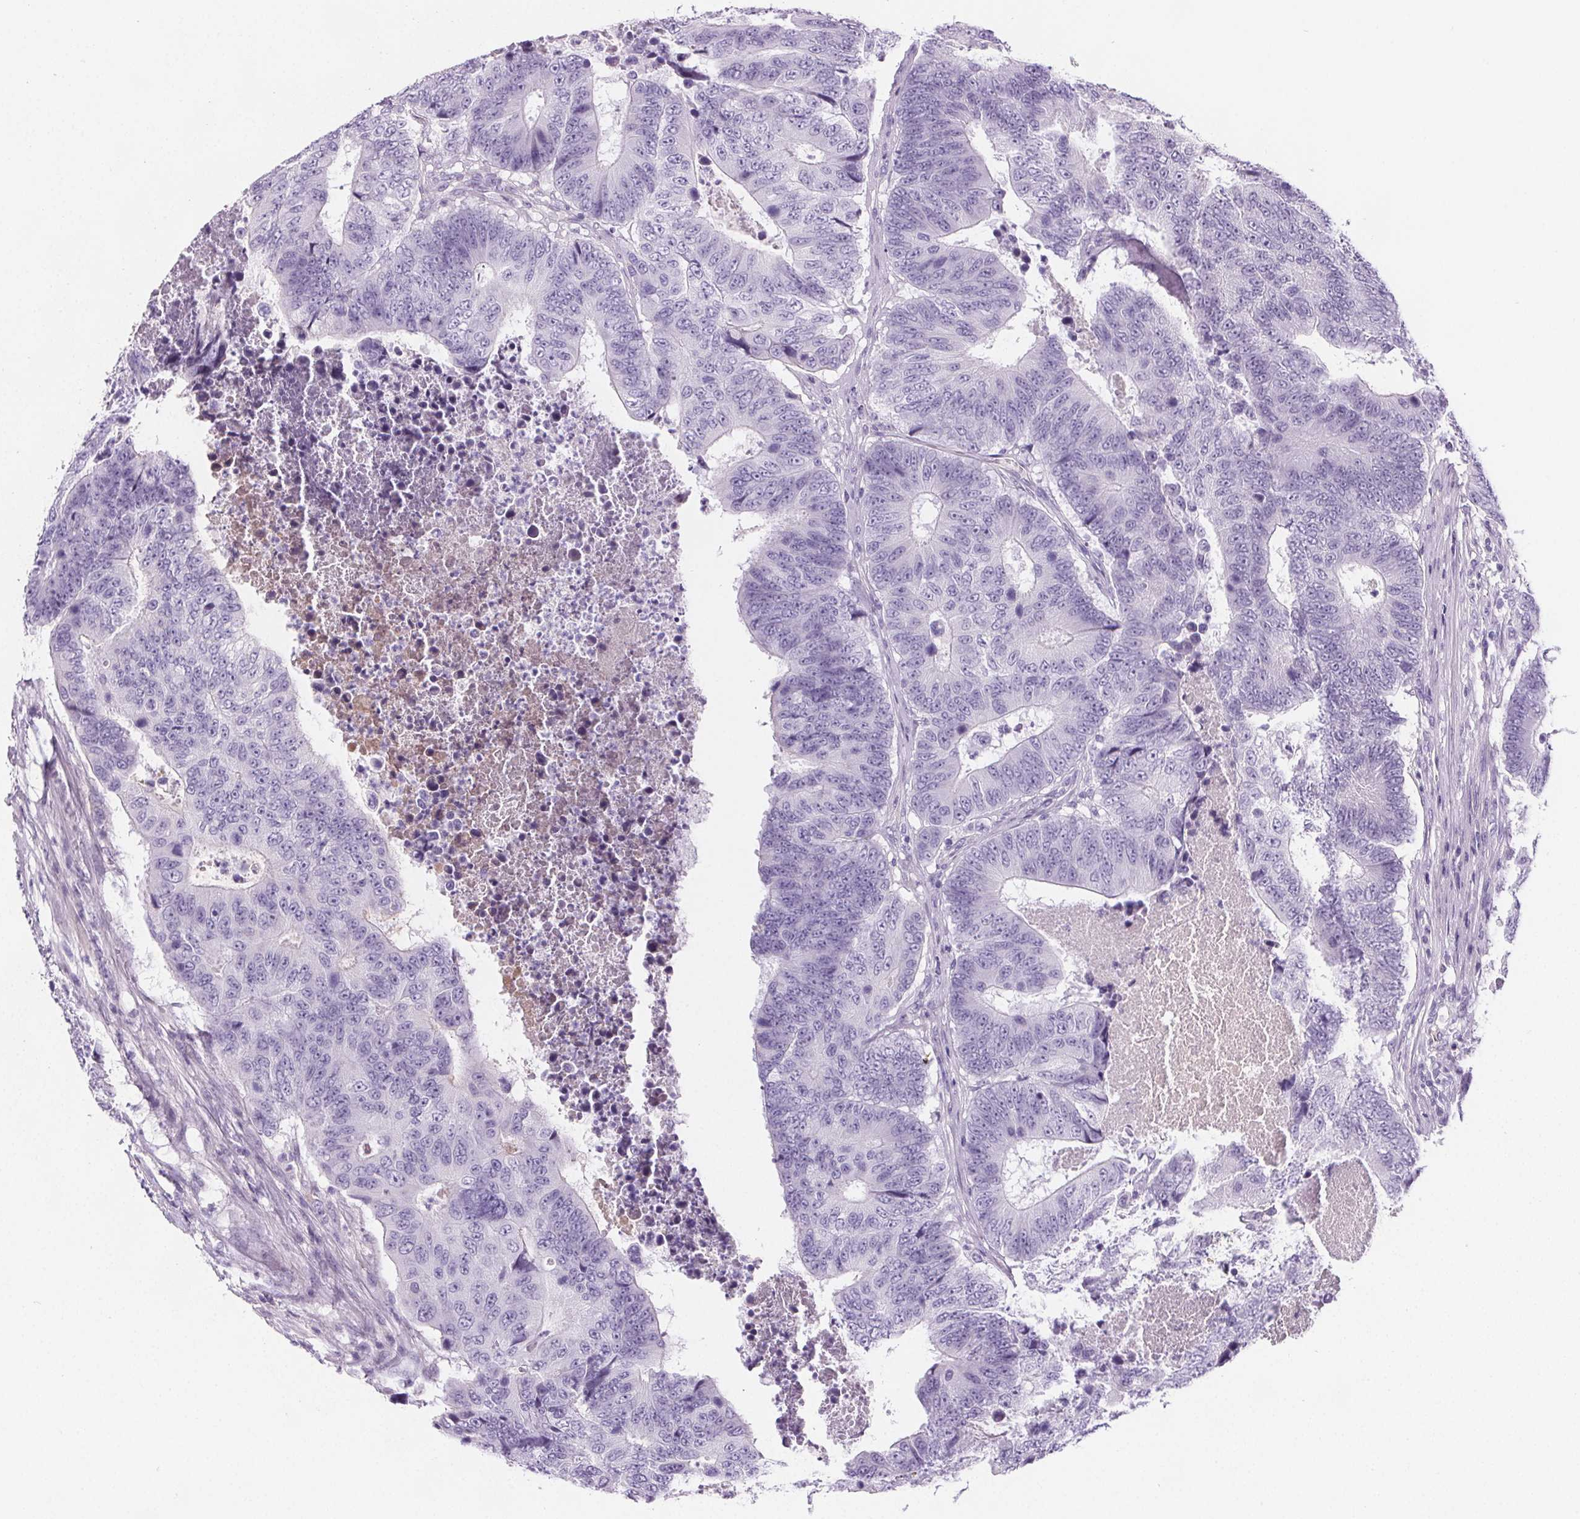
{"staining": {"intensity": "negative", "quantity": "none", "location": "none"}, "tissue": "colorectal cancer", "cell_type": "Tumor cells", "image_type": "cancer", "snomed": [{"axis": "morphology", "description": "Adenocarcinoma, NOS"}, {"axis": "topography", "description": "Colon"}], "caption": "This is a micrograph of IHC staining of colorectal adenocarcinoma, which shows no staining in tumor cells.", "gene": "CD5L", "patient": {"sex": "female", "age": 48}}